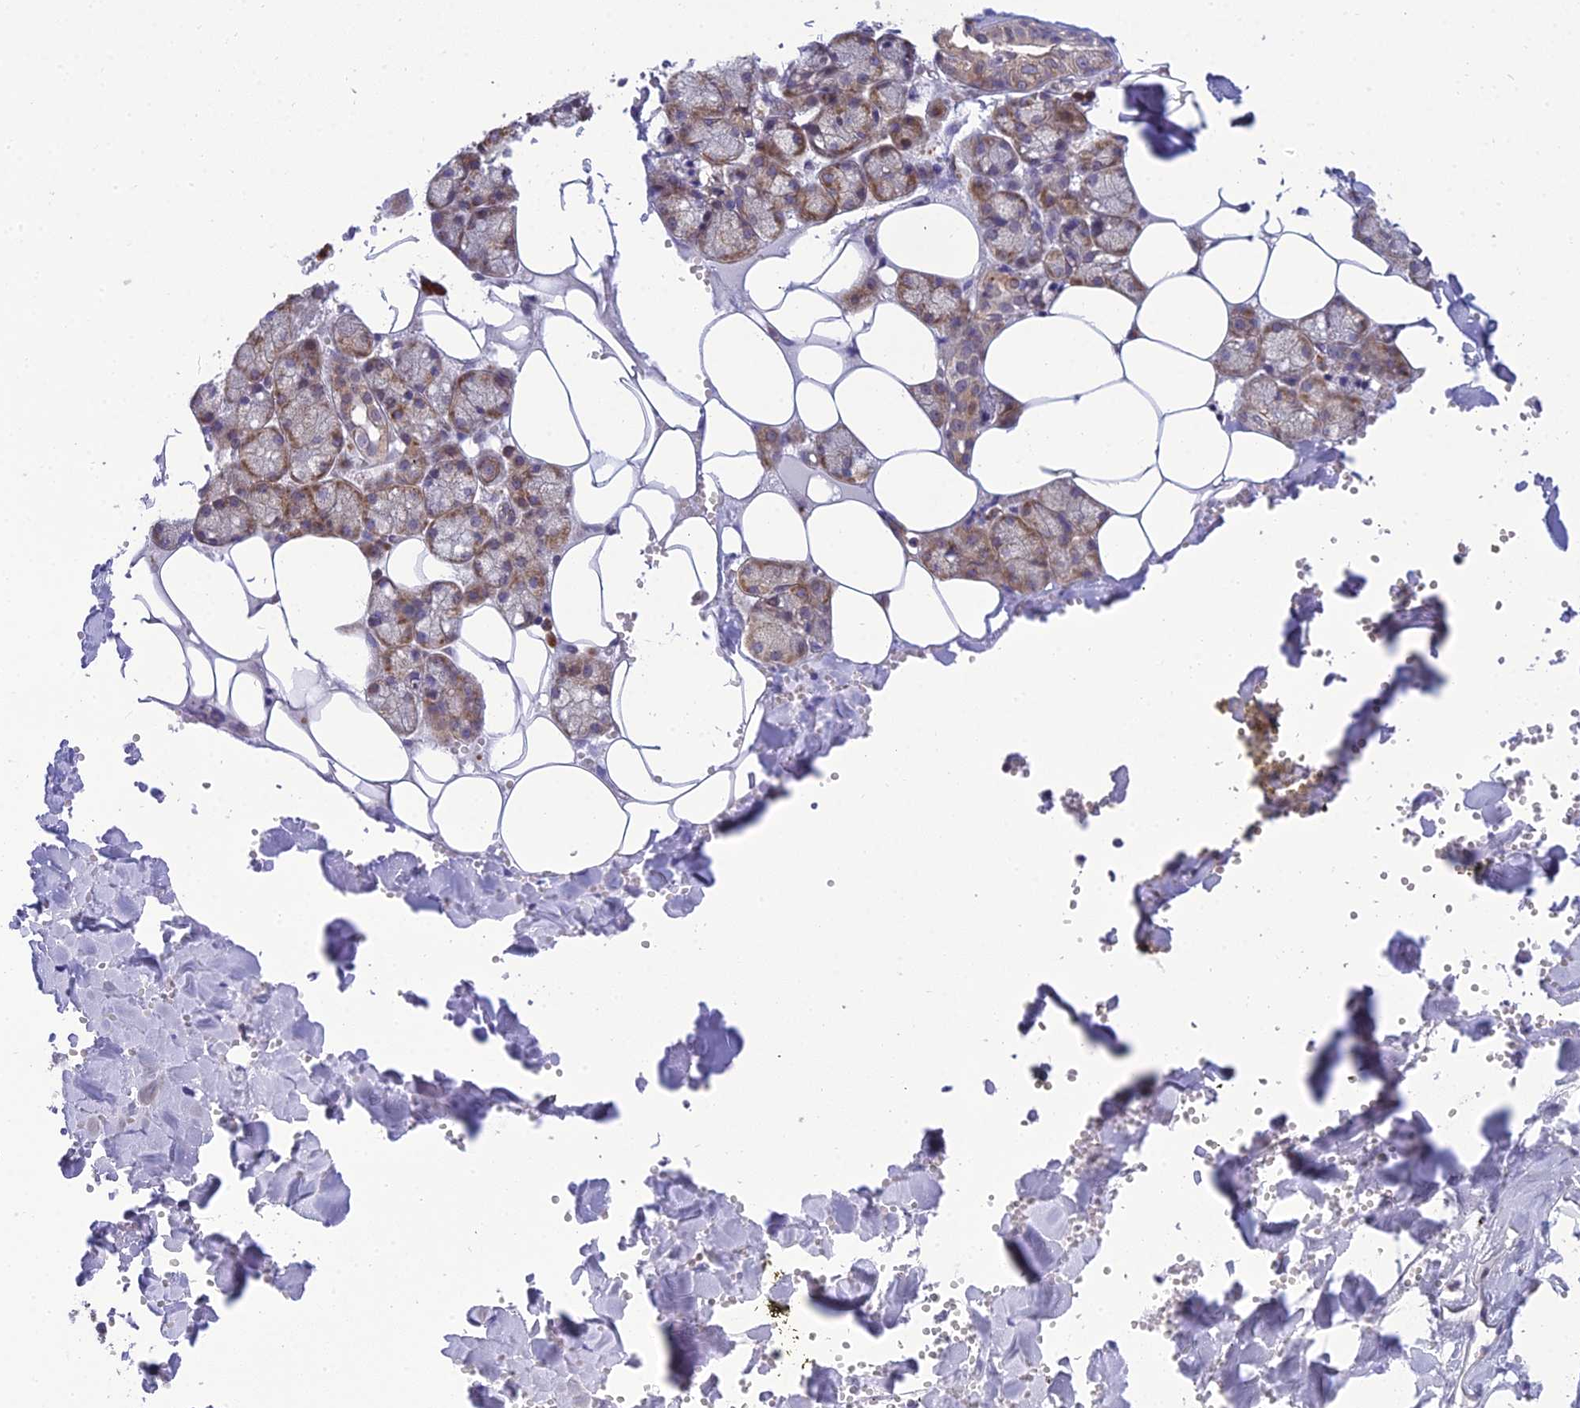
{"staining": {"intensity": "moderate", "quantity": ">75%", "location": "cytoplasmic/membranous"}, "tissue": "salivary gland", "cell_type": "Glandular cells", "image_type": "normal", "snomed": [{"axis": "morphology", "description": "Normal tissue, NOS"}, {"axis": "topography", "description": "Salivary gland"}], "caption": "Brown immunohistochemical staining in unremarkable human salivary gland exhibits moderate cytoplasmic/membranous positivity in approximately >75% of glandular cells.", "gene": "CLCN7", "patient": {"sex": "male", "age": 62}}